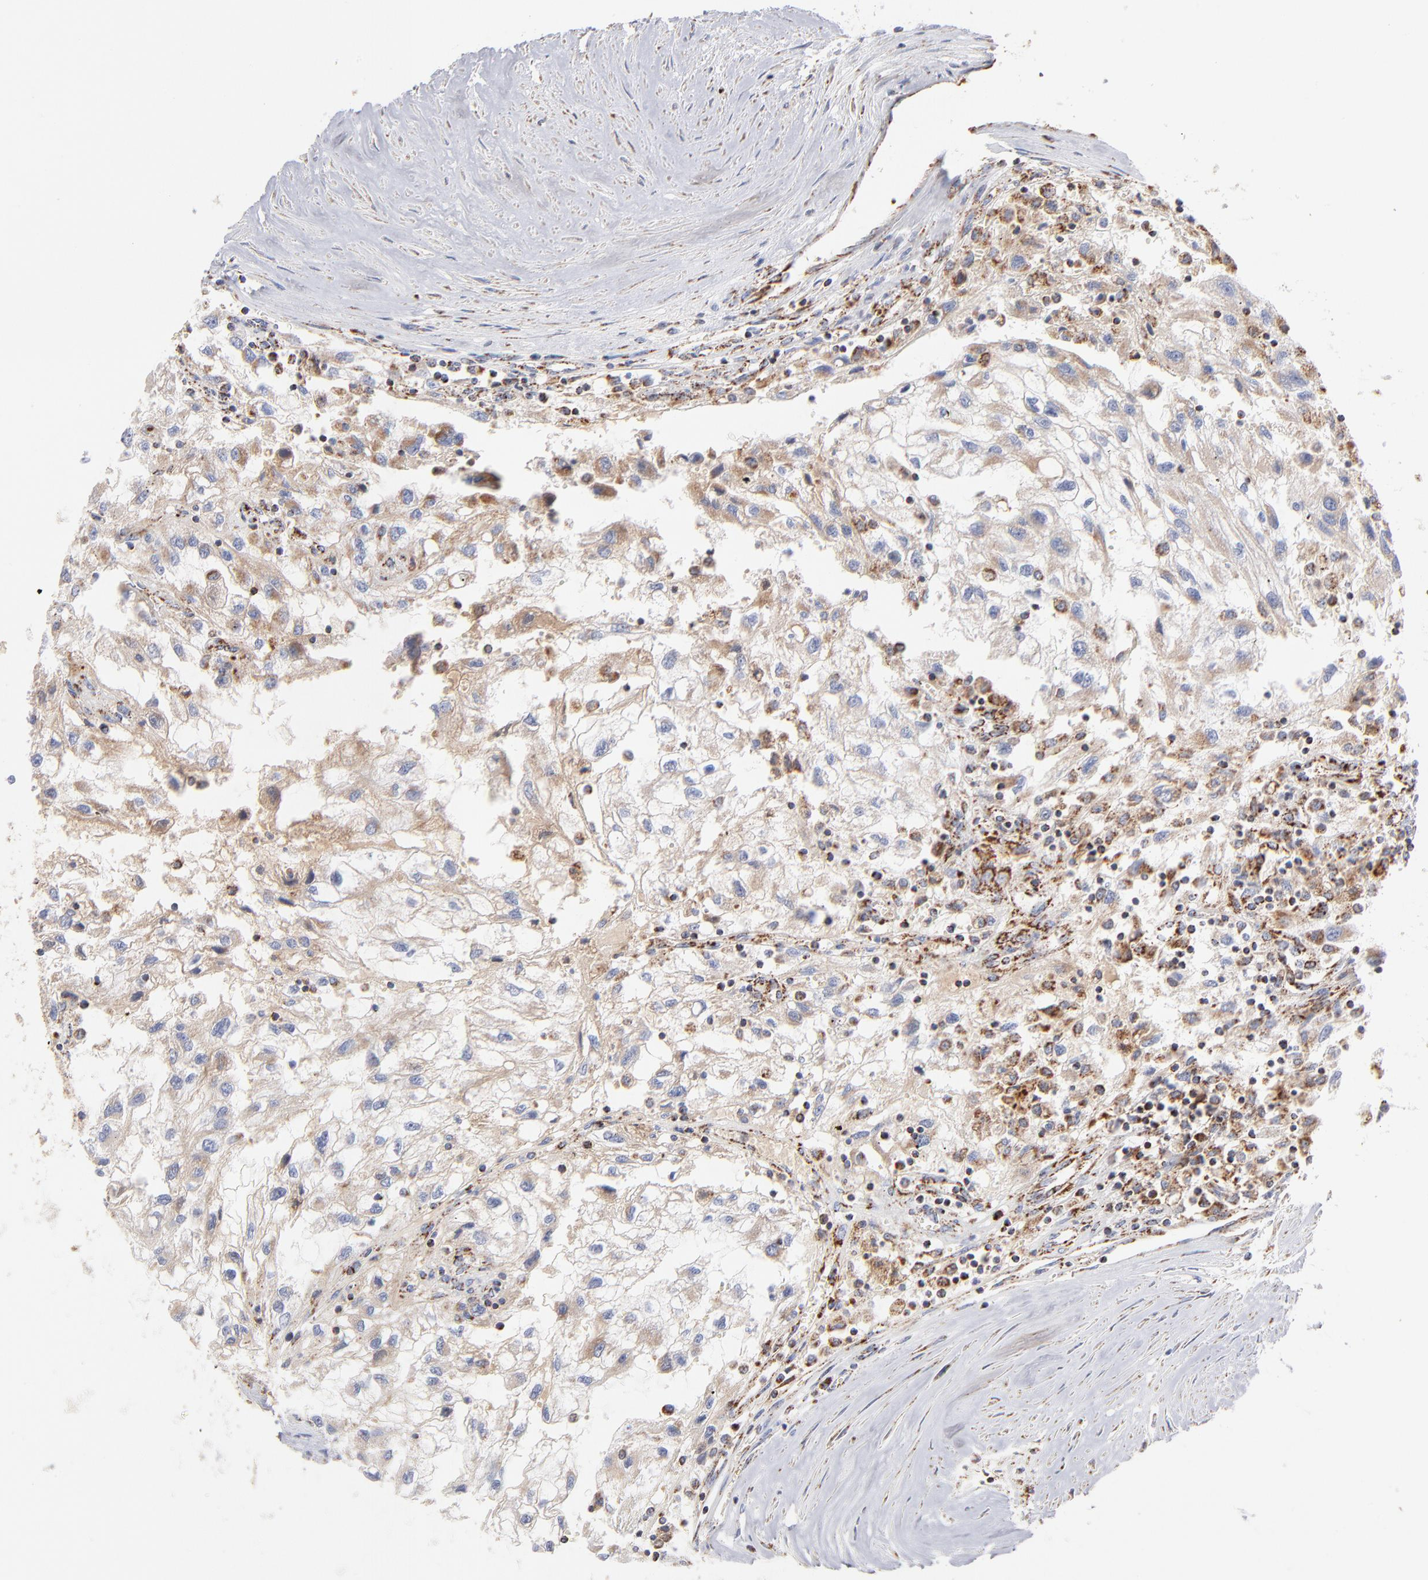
{"staining": {"intensity": "weak", "quantity": ">75%", "location": "cytoplasmic/membranous"}, "tissue": "renal cancer", "cell_type": "Tumor cells", "image_type": "cancer", "snomed": [{"axis": "morphology", "description": "Normal tissue, NOS"}, {"axis": "morphology", "description": "Adenocarcinoma, NOS"}, {"axis": "topography", "description": "Kidney"}], "caption": "Human renal cancer stained for a protein (brown) shows weak cytoplasmic/membranous positive positivity in approximately >75% of tumor cells.", "gene": "DLAT", "patient": {"sex": "male", "age": 71}}